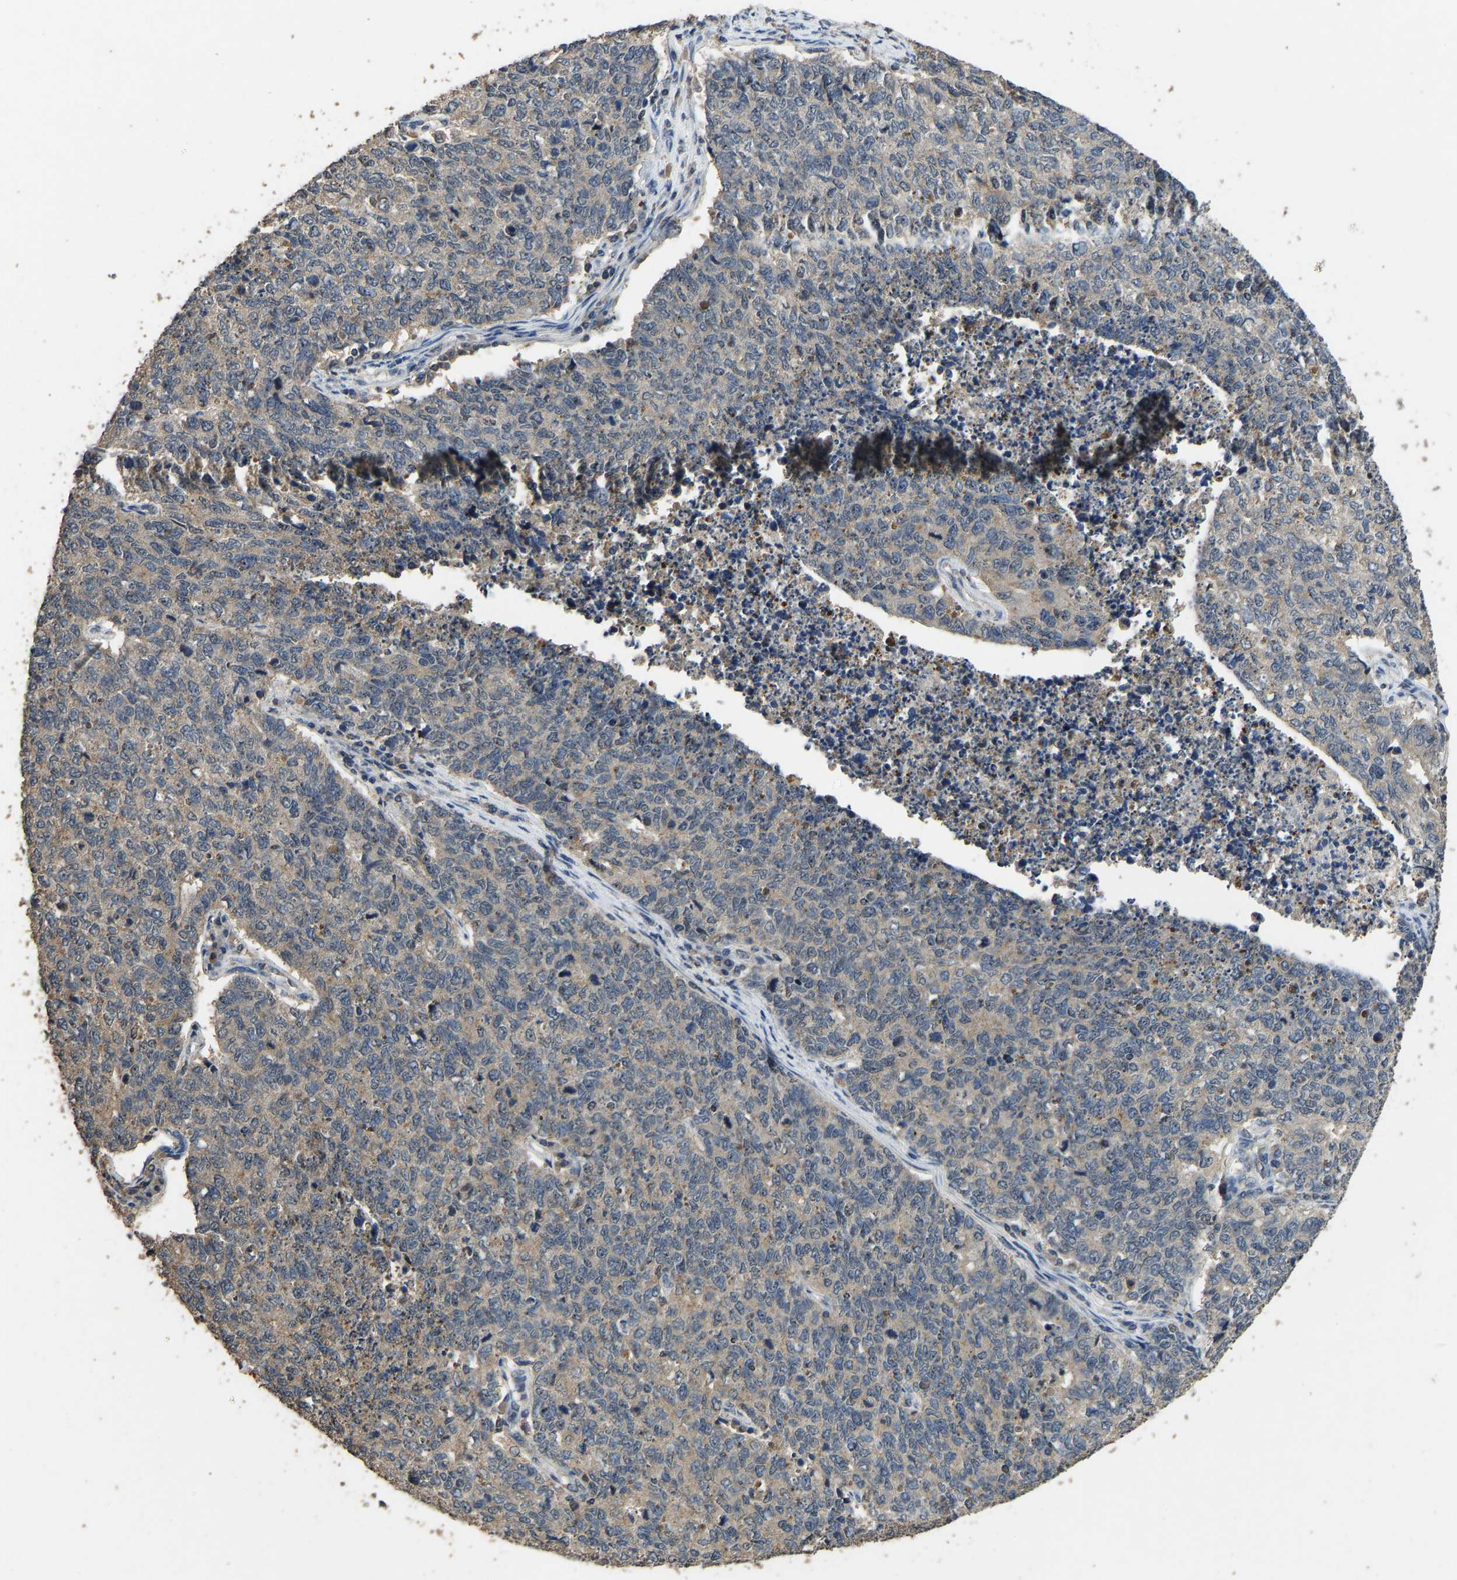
{"staining": {"intensity": "negative", "quantity": "none", "location": "none"}, "tissue": "cervical cancer", "cell_type": "Tumor cells", "image_type": "cancer", "snomed": [{"axis": "morphology", "description": "Squamous cell carcinoma, NOS"}, {"axis": "topography", "description": "Cervix"}], "caption": "Human squamous cell carcinoma (cervical) stained for a protein using immunohistochemistry (IHC) shows no staining in tumor cells.", "gene": "CIDEC", "patient": {"sex": "female", "age": 63}}